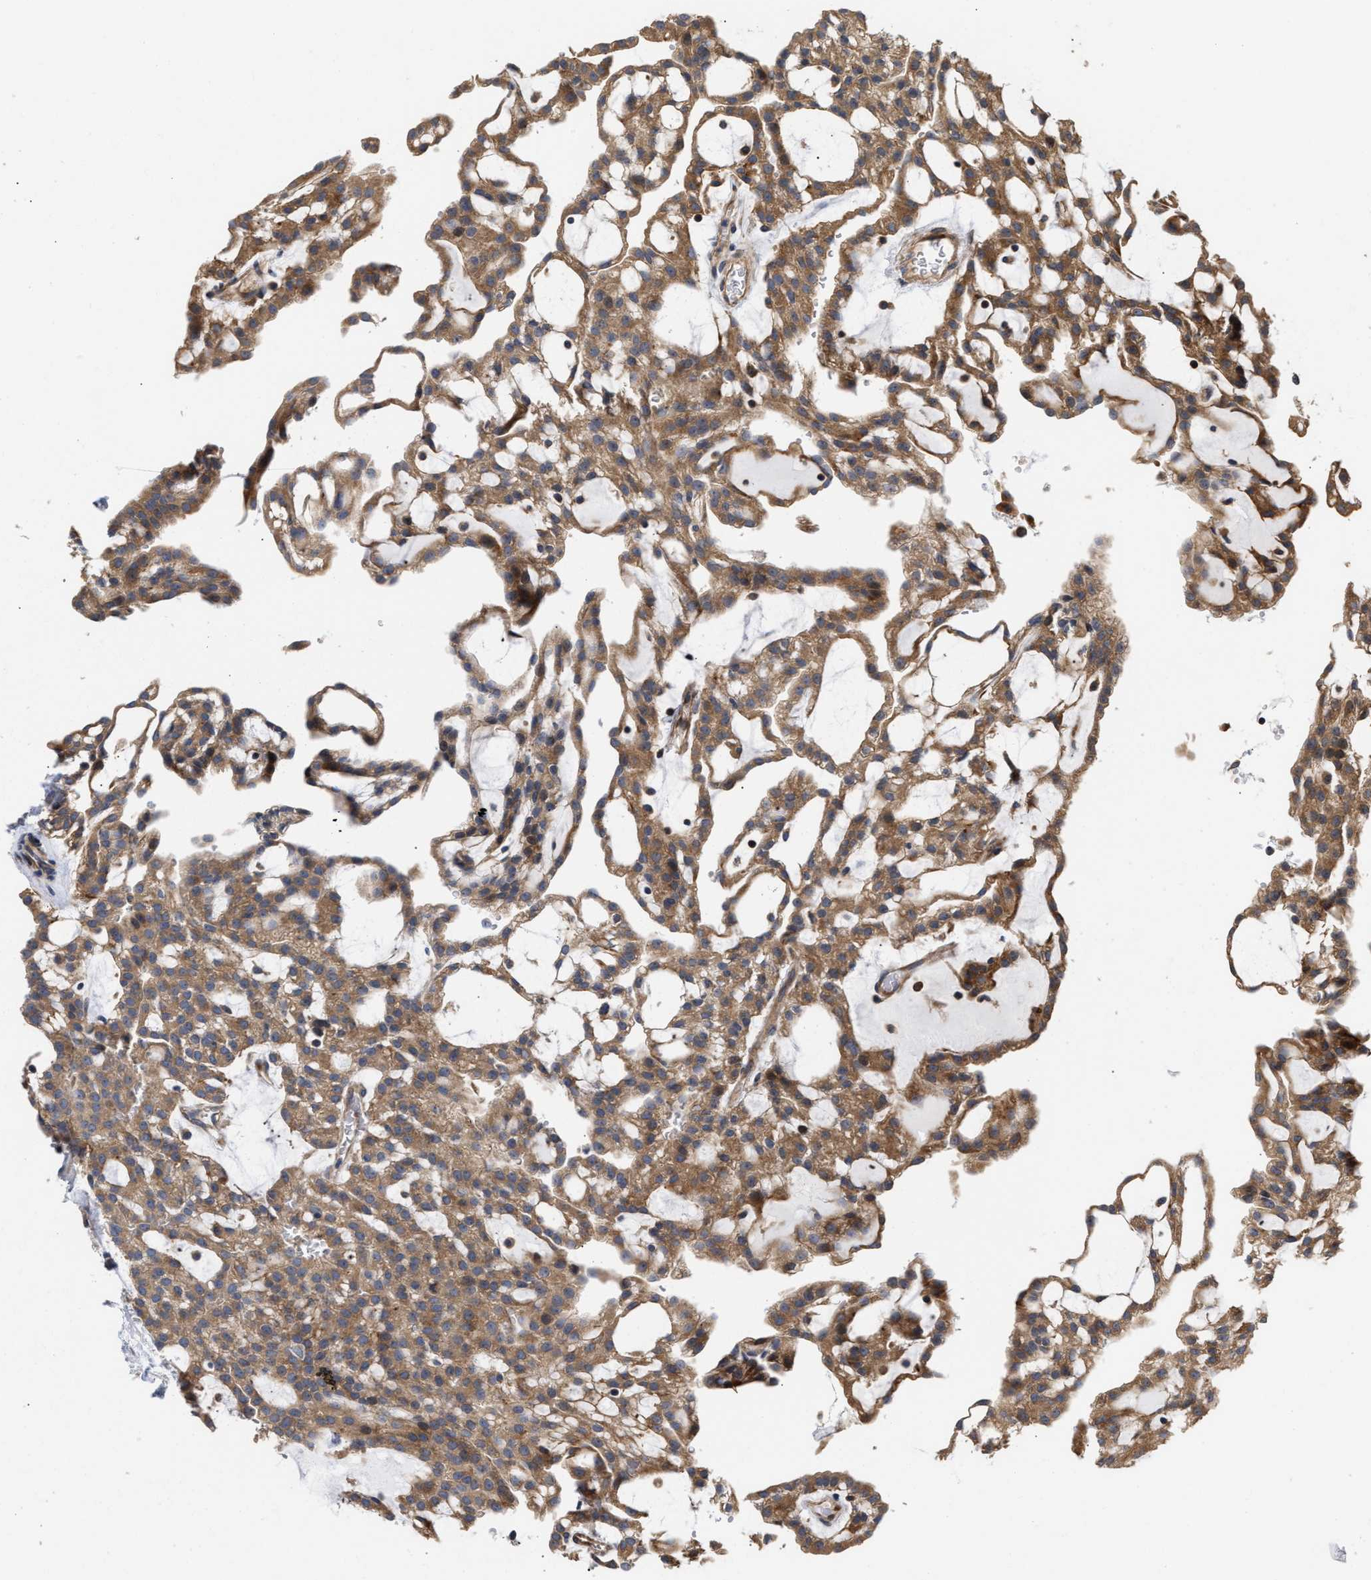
{"staining": {"intensity": "moderate", "quantity": ">75%", "location": "cytoplasmic/membranous"}, "tissue": "renal cancer", "cell_type": "Tumor cells", "image_type": "cancer", "snomed": [{"axis": "morphology", "description": "Adenocarcinoma, NOS"}, {"axis": "topography", "description": "Kidney"}], "caption": "About >75% of tumor cells in human renal adenocarcinoma reveal moderate cytoplasmic/membranous protein positivity as visualized by brown immunohistochemical staining.", "gene": "CLIP2", "patient": {"sex": "male", "age": 63}}